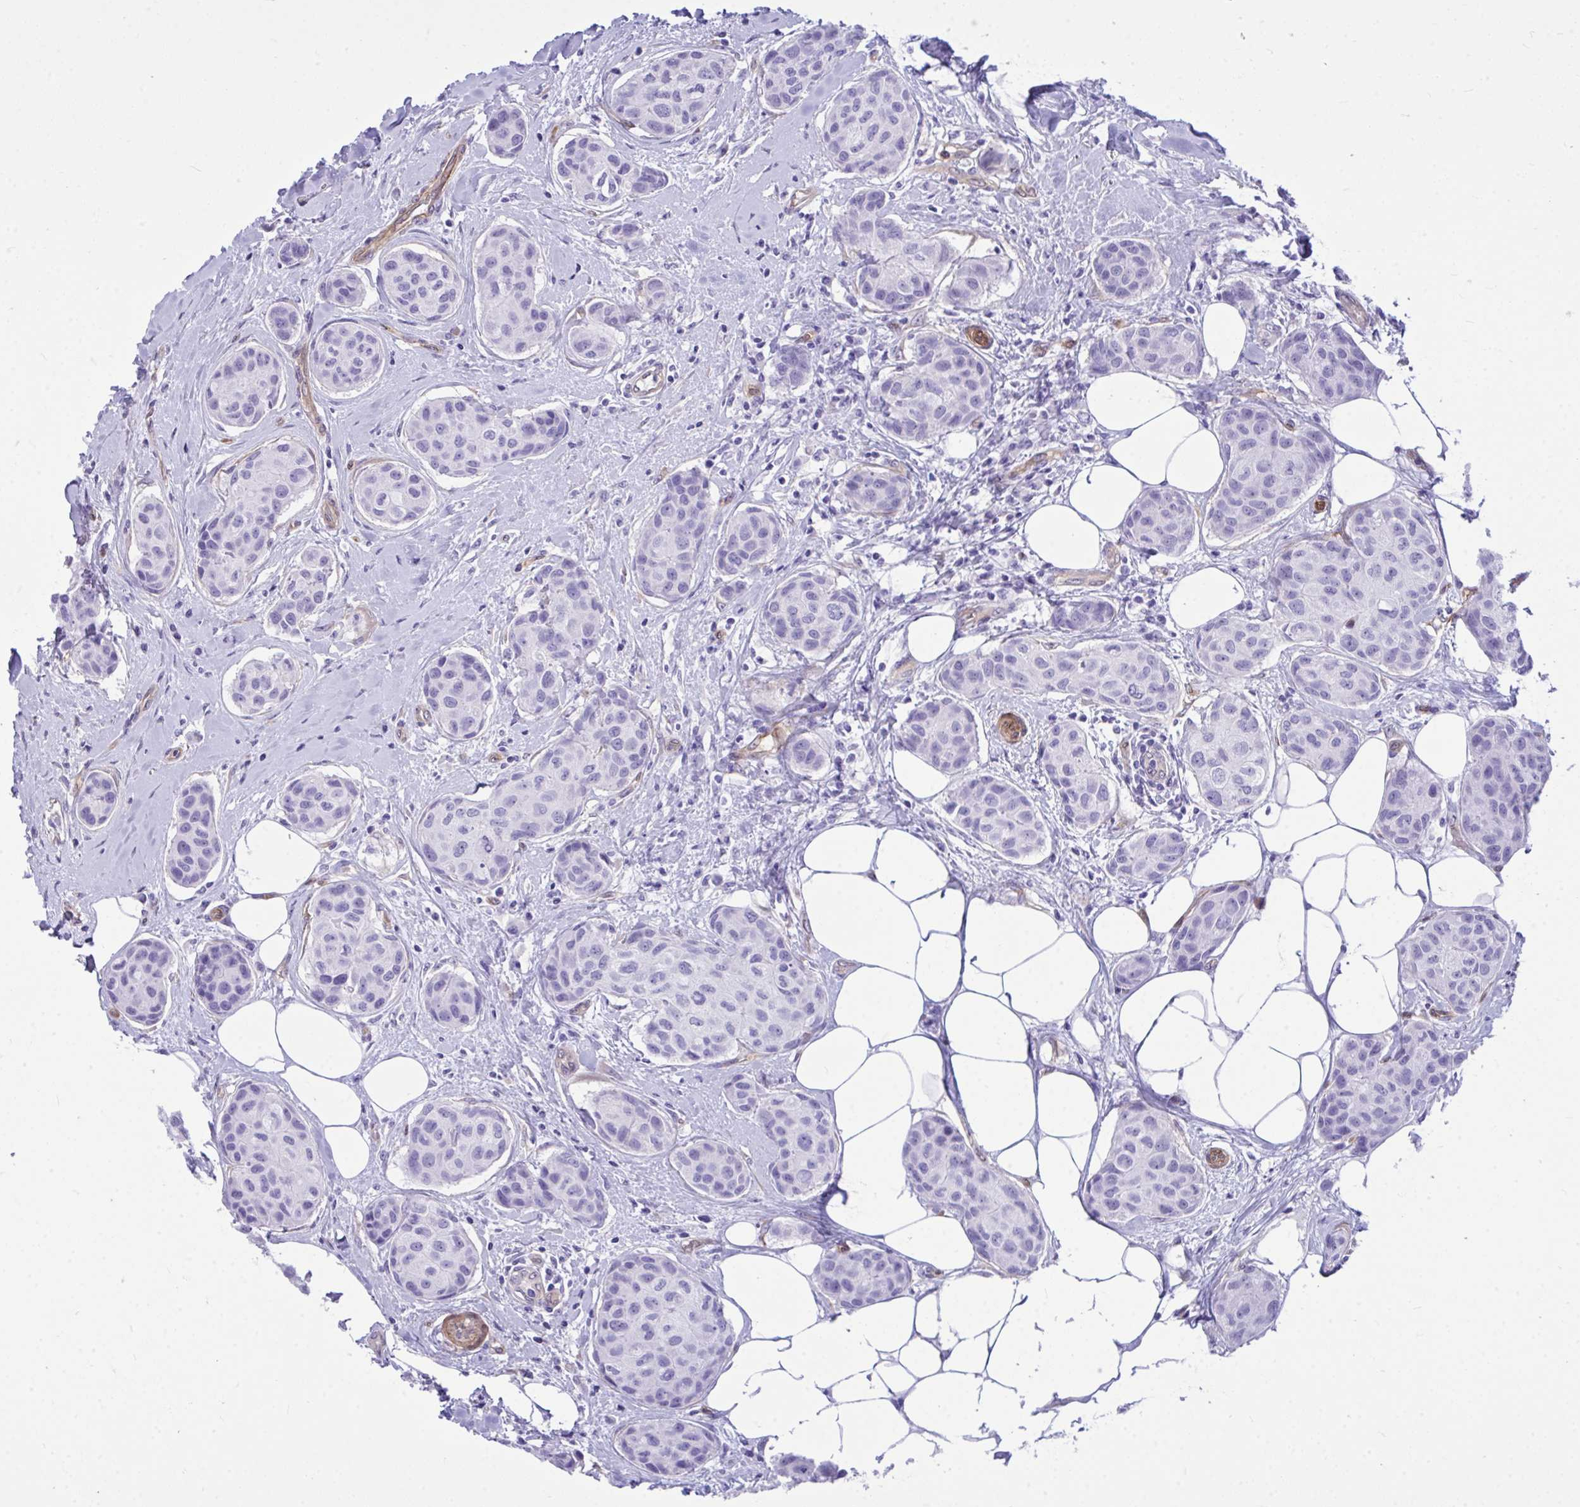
{"staining": {"intensity": "negative", "quantity": "none", "location": "none"}, "tissue": "breast cancer", "cell_type": "Tumor cells", "image_type": "cancer", "snomed": [{"axis": "morphology", "description": "Duct carcinoma"}, {"axis": "topography", "description": "Breast"}, {"axis": "topography", "description": "Lymph node"}], "caption": "Tumor cells are negative for protein expression in human infiltrating ductal carcinoma (breast).", "gene": "LIMS2", "patient": {"sex": "female", "age": 80}}